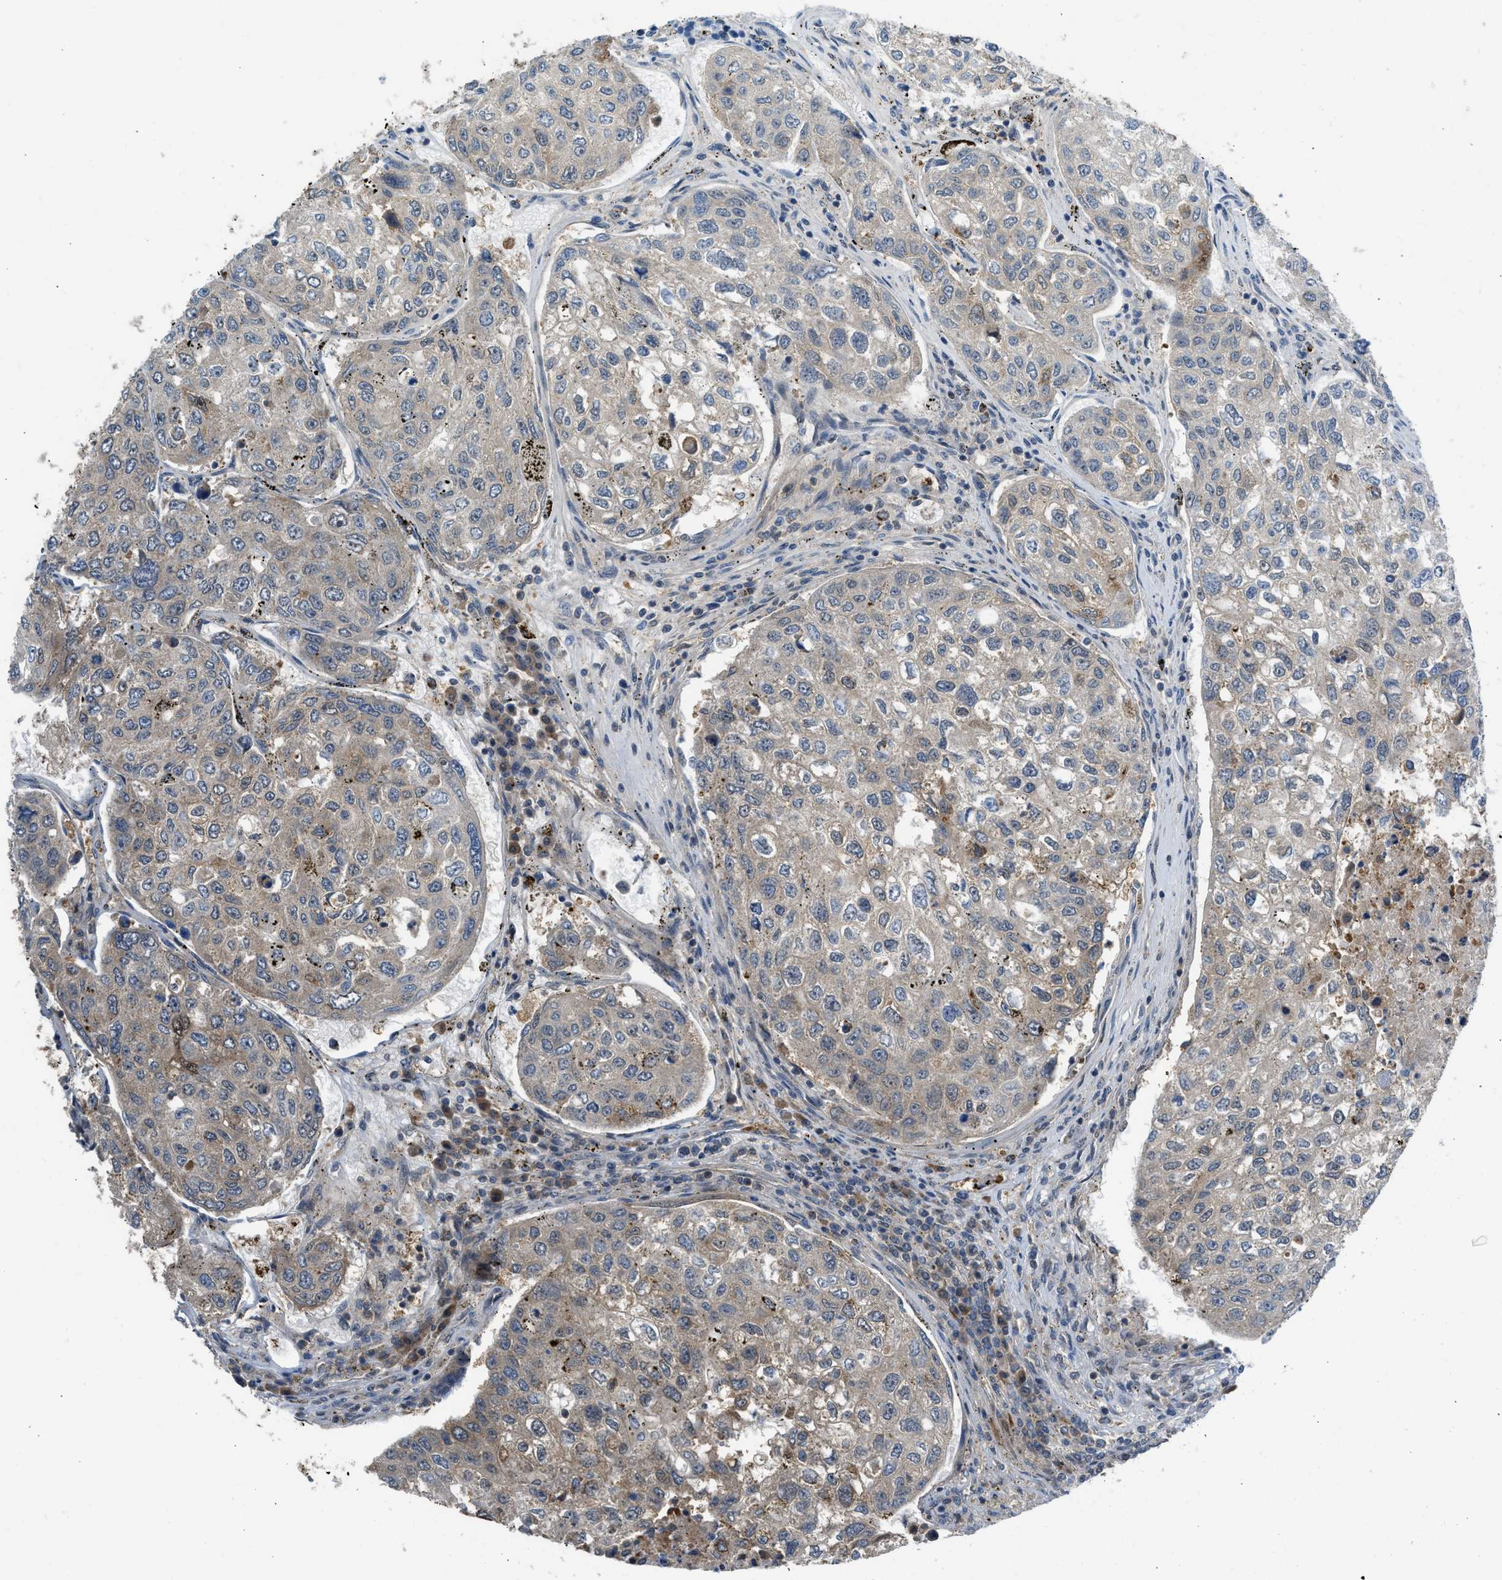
{"staining": {"intensity": "moderate", "quantity": "25%-75%", "location": "cytoplasmic/membranous"}, "tissue": "urothelial cancer", "cell_type": "Tumor cells", "image_type": "cancer", "snomed": [{"axis": "morphology", "description": "Urothelial carcinoma, High grade"}, {"axis": "topography", "description": "Lymph node"}, {"axis": "topography", "description": "Urinary bladder"}], "caption": "Moderate cytoplasmic/membranous positivity is seen in approximately 25%-75% of tumor cells in urothelial cancer.", "gene": "SESN2", "patient": {"sex": "male", "age": 51}}